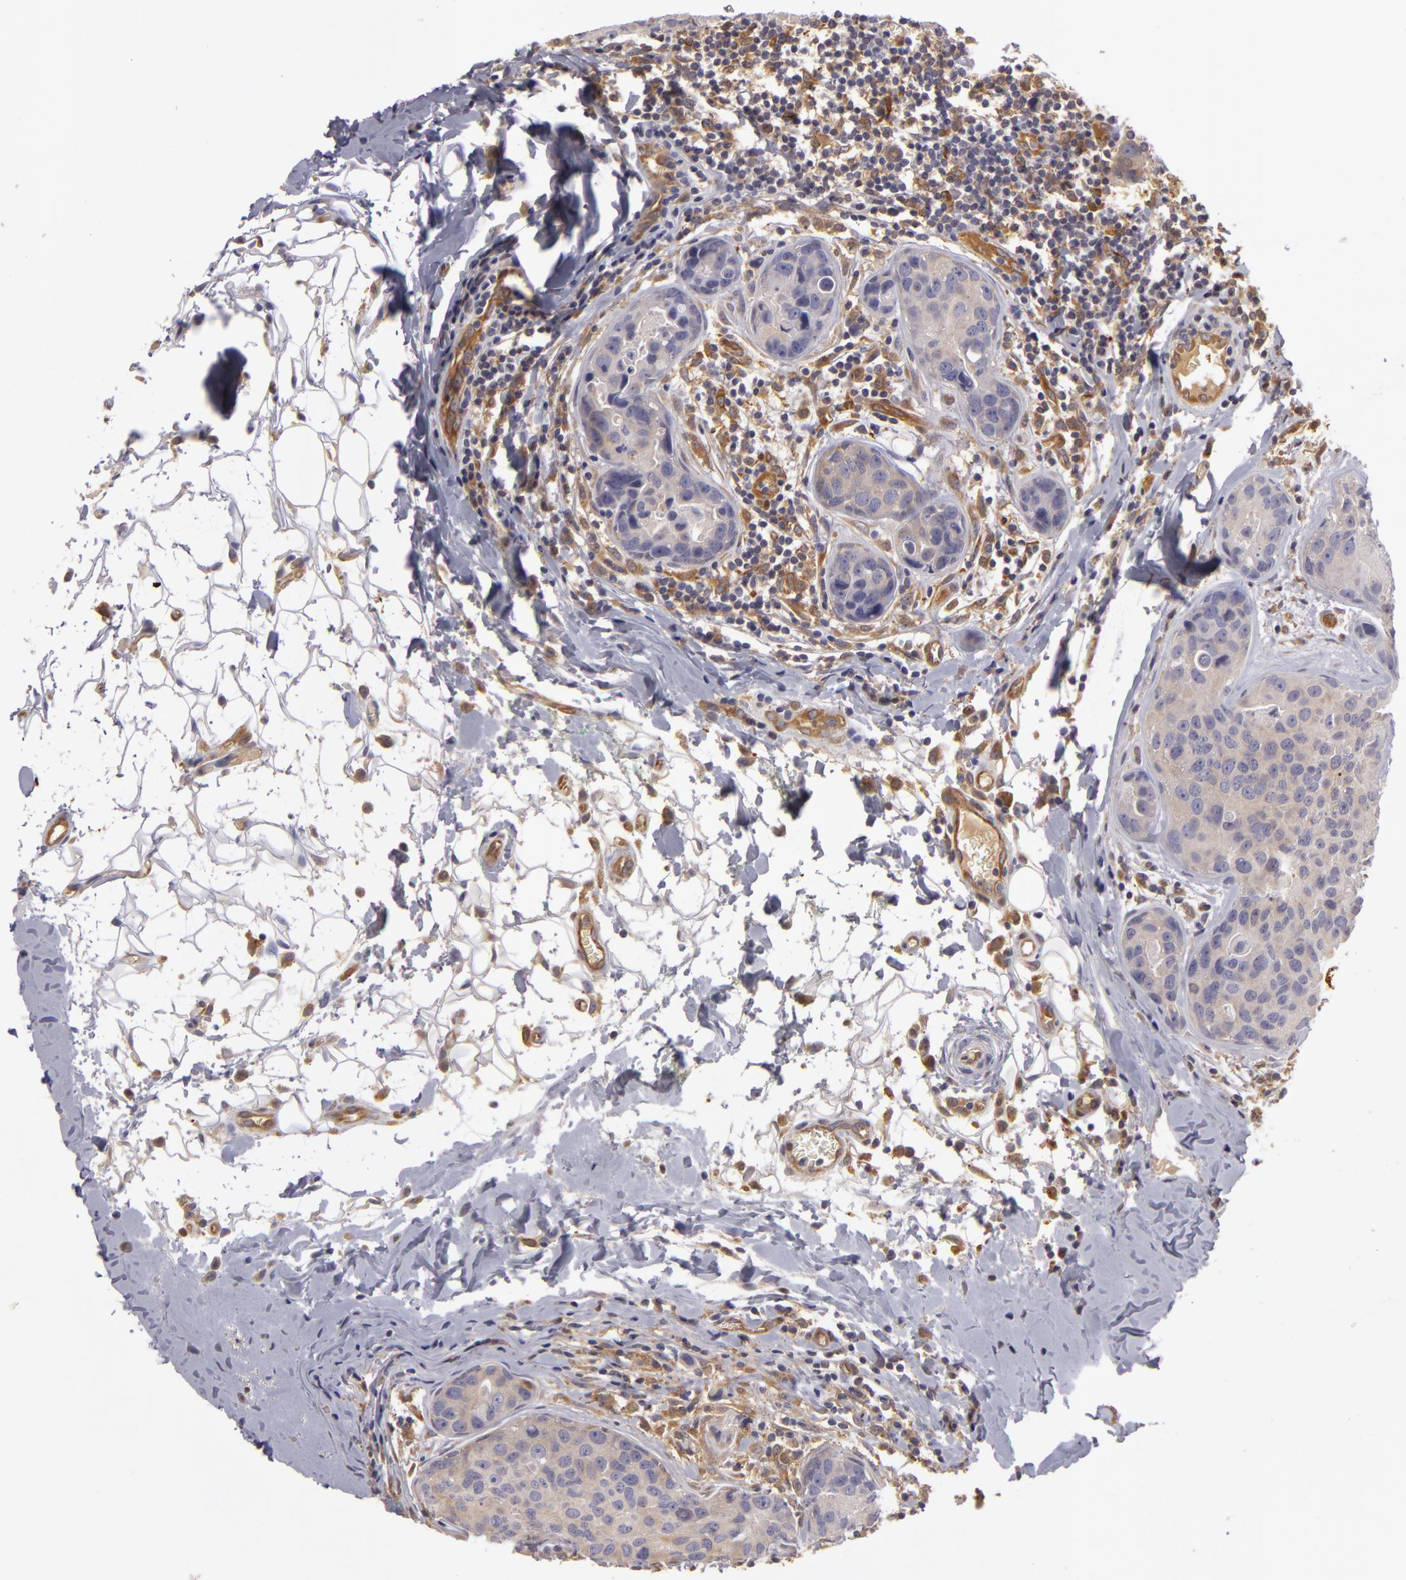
{"staining": {"intensity": "weak", "quantity": "25%-75%", "location": "cytoplasmic/membranous"}, "tissue": "breast cancer", "cell_type": "Tumor cells", "image_type": "cancer", "snomed": [{"axis": "morphology", "description": "Duct carcinoma"}, {"axis": "topography", "description": "Breast"}], "caption": "Tumor cells reveal weak cytoplasmic/membranous staining in approximately 25%-75% of cells in breast cancer. The protein of interest is stained brown, and the nuclei are stained in blue (DAB IHC with brightfield microscopy, high magnification).", "gene": "ZNF229", "patient": {"sex": "female", "age": 24}}